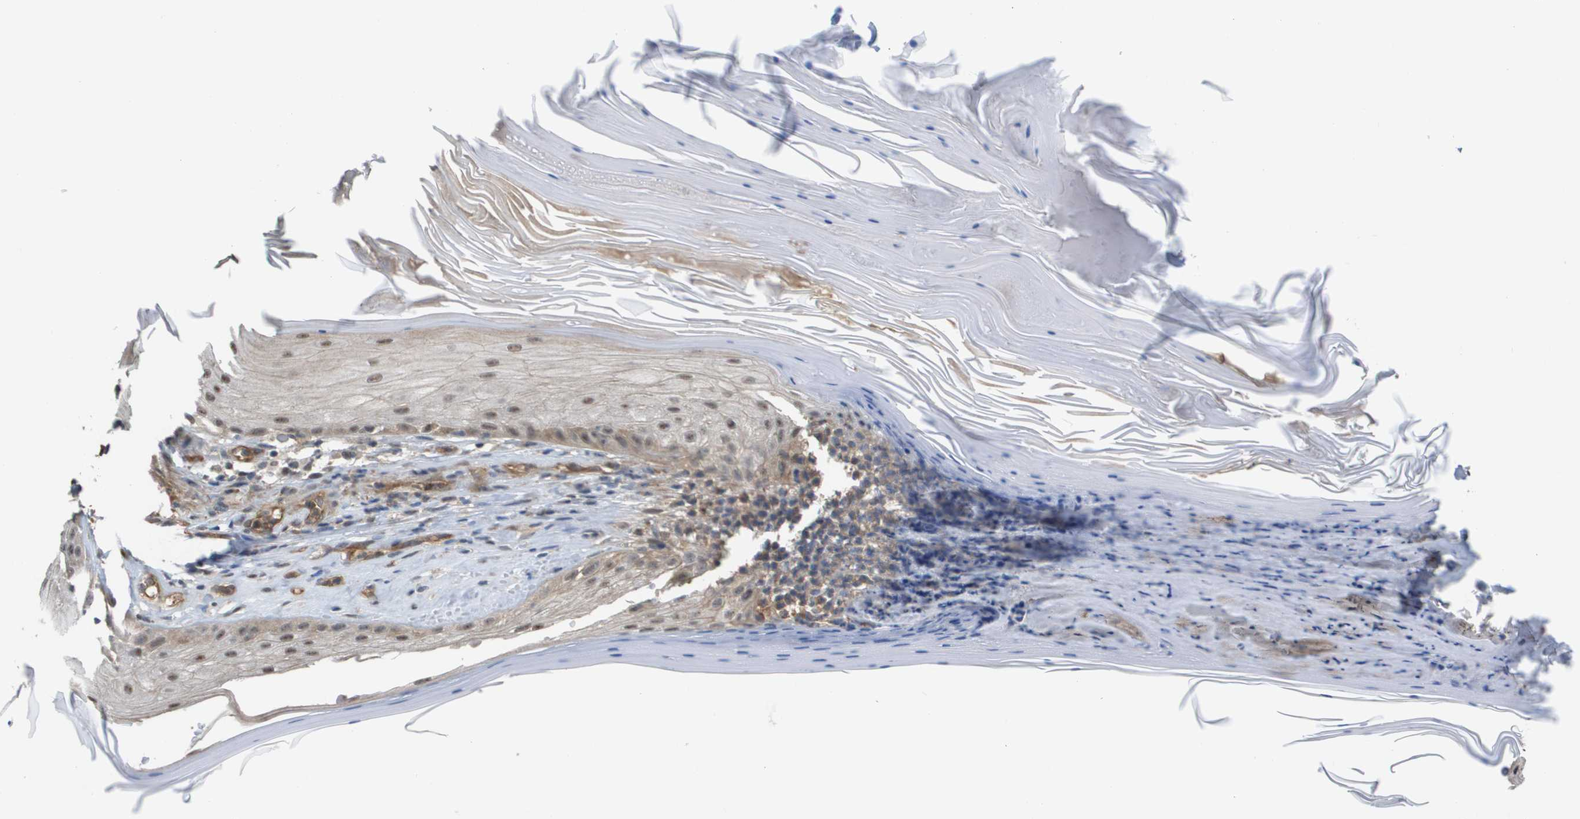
{"staining": {"intensity": "weak", "quantity": "<25%", "location": "nuclear"}, "tissue": "skin cancer", "cell_type": "Tumor cells", "image_type": "cancer", "snomed": [{"axis": "morphology", "description": "Squamous cell carcinoma, NOS"}, {"axis": "topography", "description": "Skin"}], "caption": "This histopathology image is of skin cancer (squamous cell carcinoma) stained with immunohistochemistry to label a protein in brown with the nuclei are counter-stained blue. There is no expression in tumor cells.", "gene": "RNF112", "patient": {"sex": "male", "age": 74}}